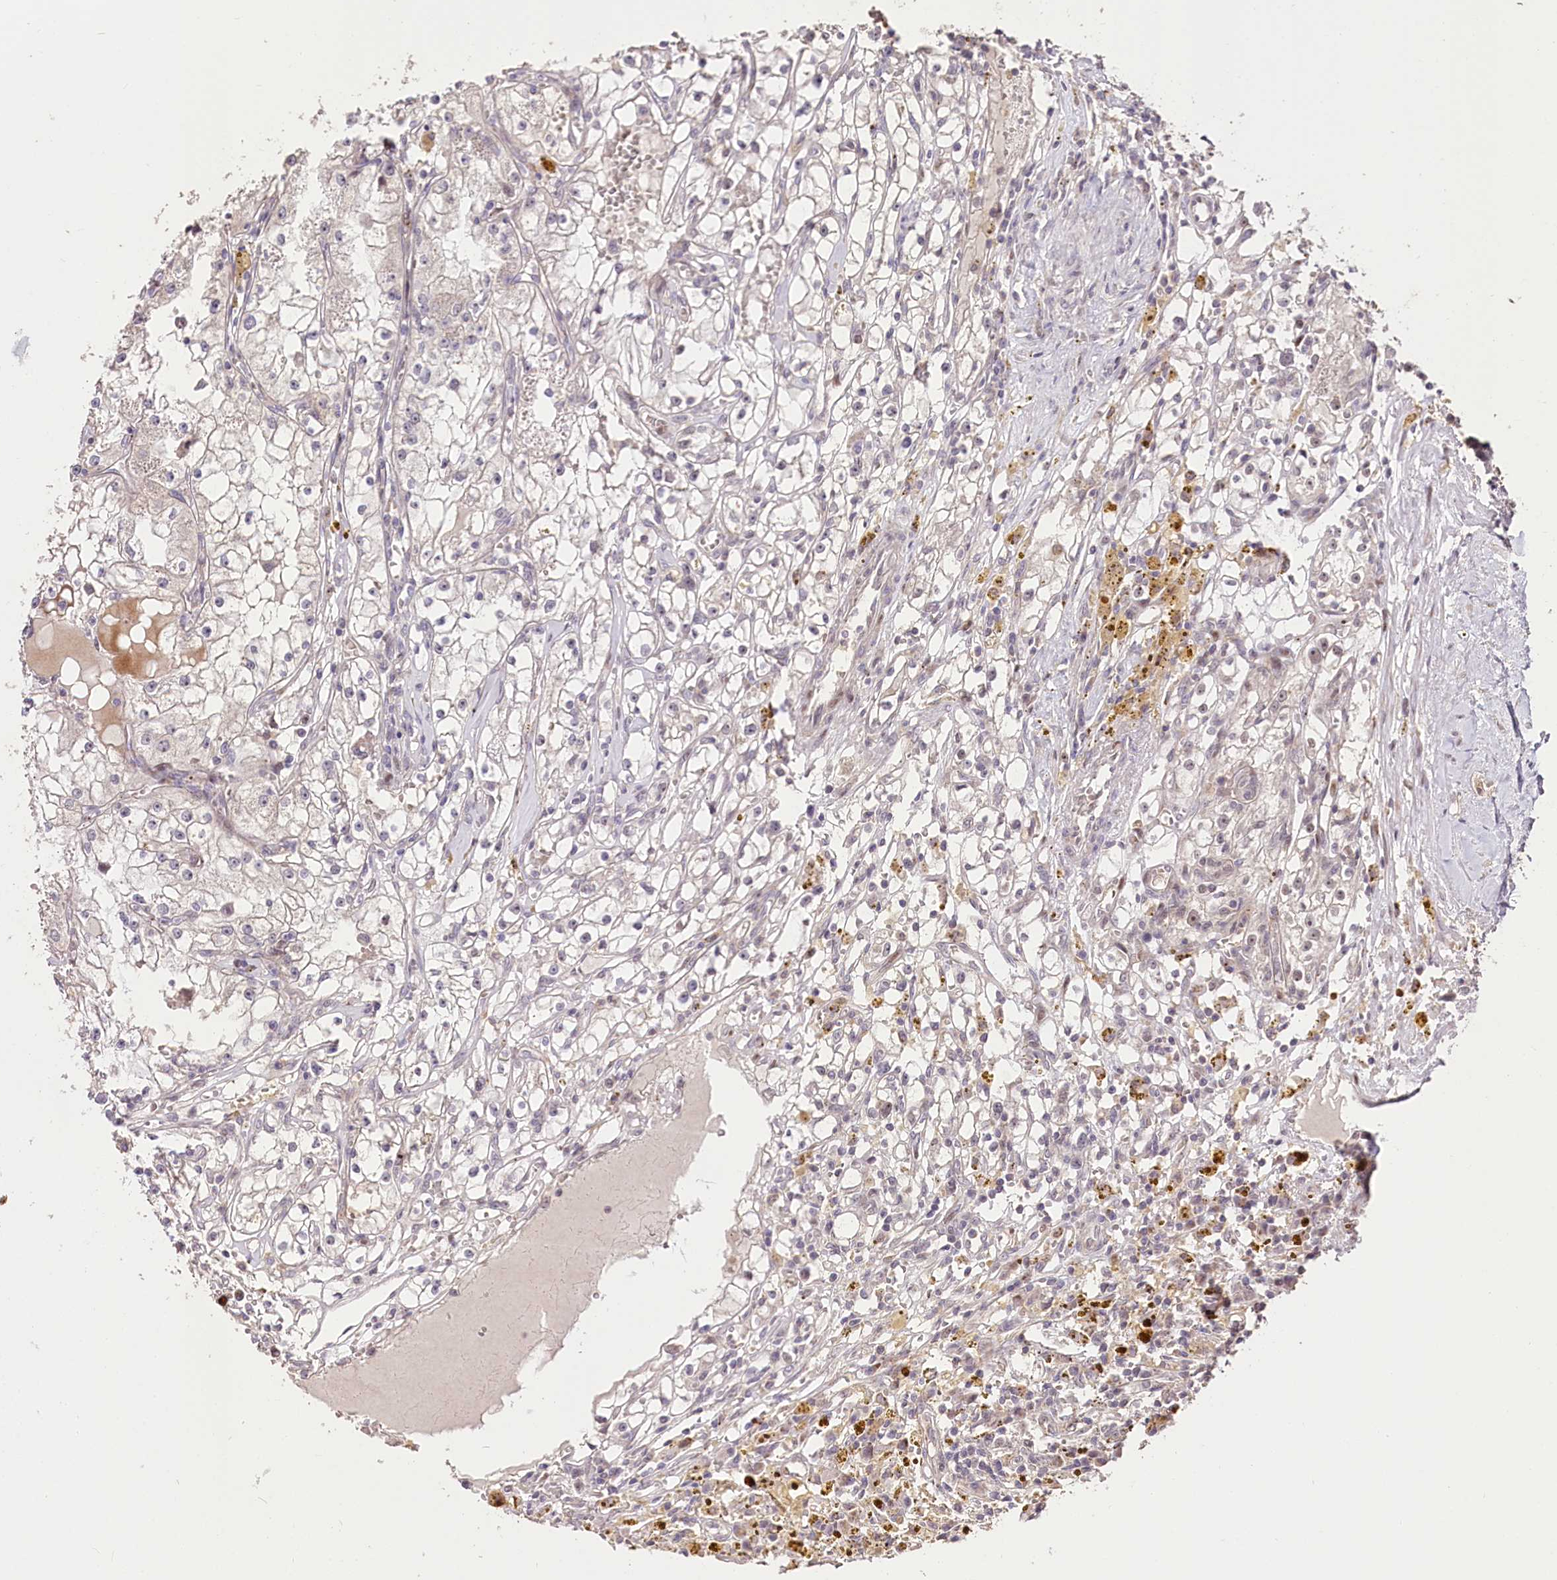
{"staining": {"intensity": "negative", "quantity": "none", "location": "none"}, "tissue": "renal cancer", "cell_type": "Tumor cells", "image_type": "cancer", "snomed": [{"axis": "morphology", "description": "Adenocarcinoma, NOS"}, {"axis": "topography", "description": "Kidney"}], "caption": "Renal cancer stained for a protein using immunohistochemistry reveals no expression tumor cells.", "gene": "CARD19", "patient": {"sex": "male", "age": 56}}